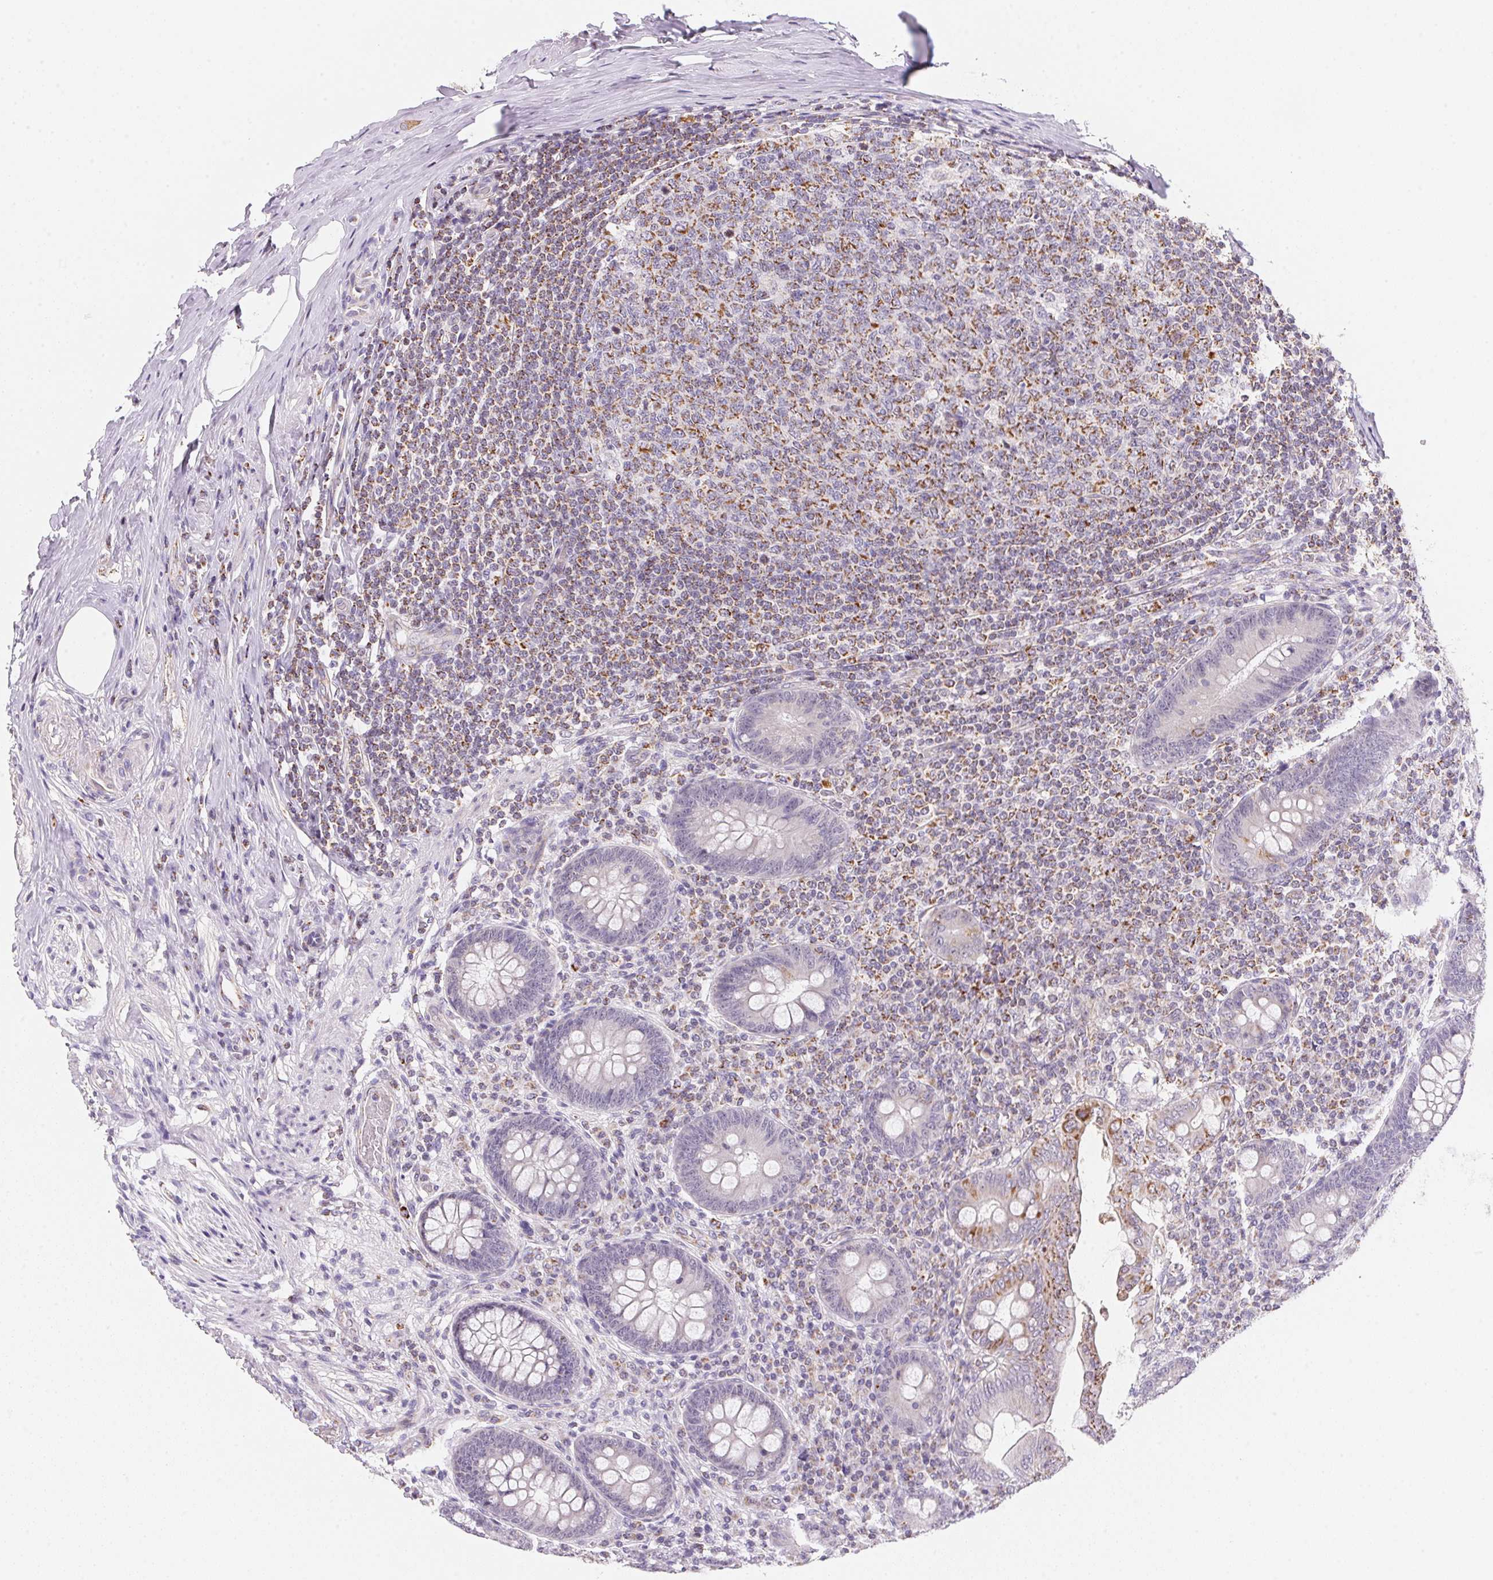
{"staining": {"intensity": "weak", "quantity": "25%-75%", "location": "cytoplasmic/membranous"}, "tissue": "appendix", "cell_type": "Glandular cells", "image_type": "normal", "snomed": [{"axis": "morphology", "description": "Normal tissue, NOS"}, {"axis": "topography", "description": "Appendix"}], "caption": "High-magnification brightfield microscopy of normal appendix stained with DAB (brown) and counterstained with hematoxylin (blue). glandular cells exhibit weak cytoplasmic/membranous positivity is identified in about25%-75% of cells.", "gene": "GIPC2", "patient": {"sex": "male", "age": 71}}